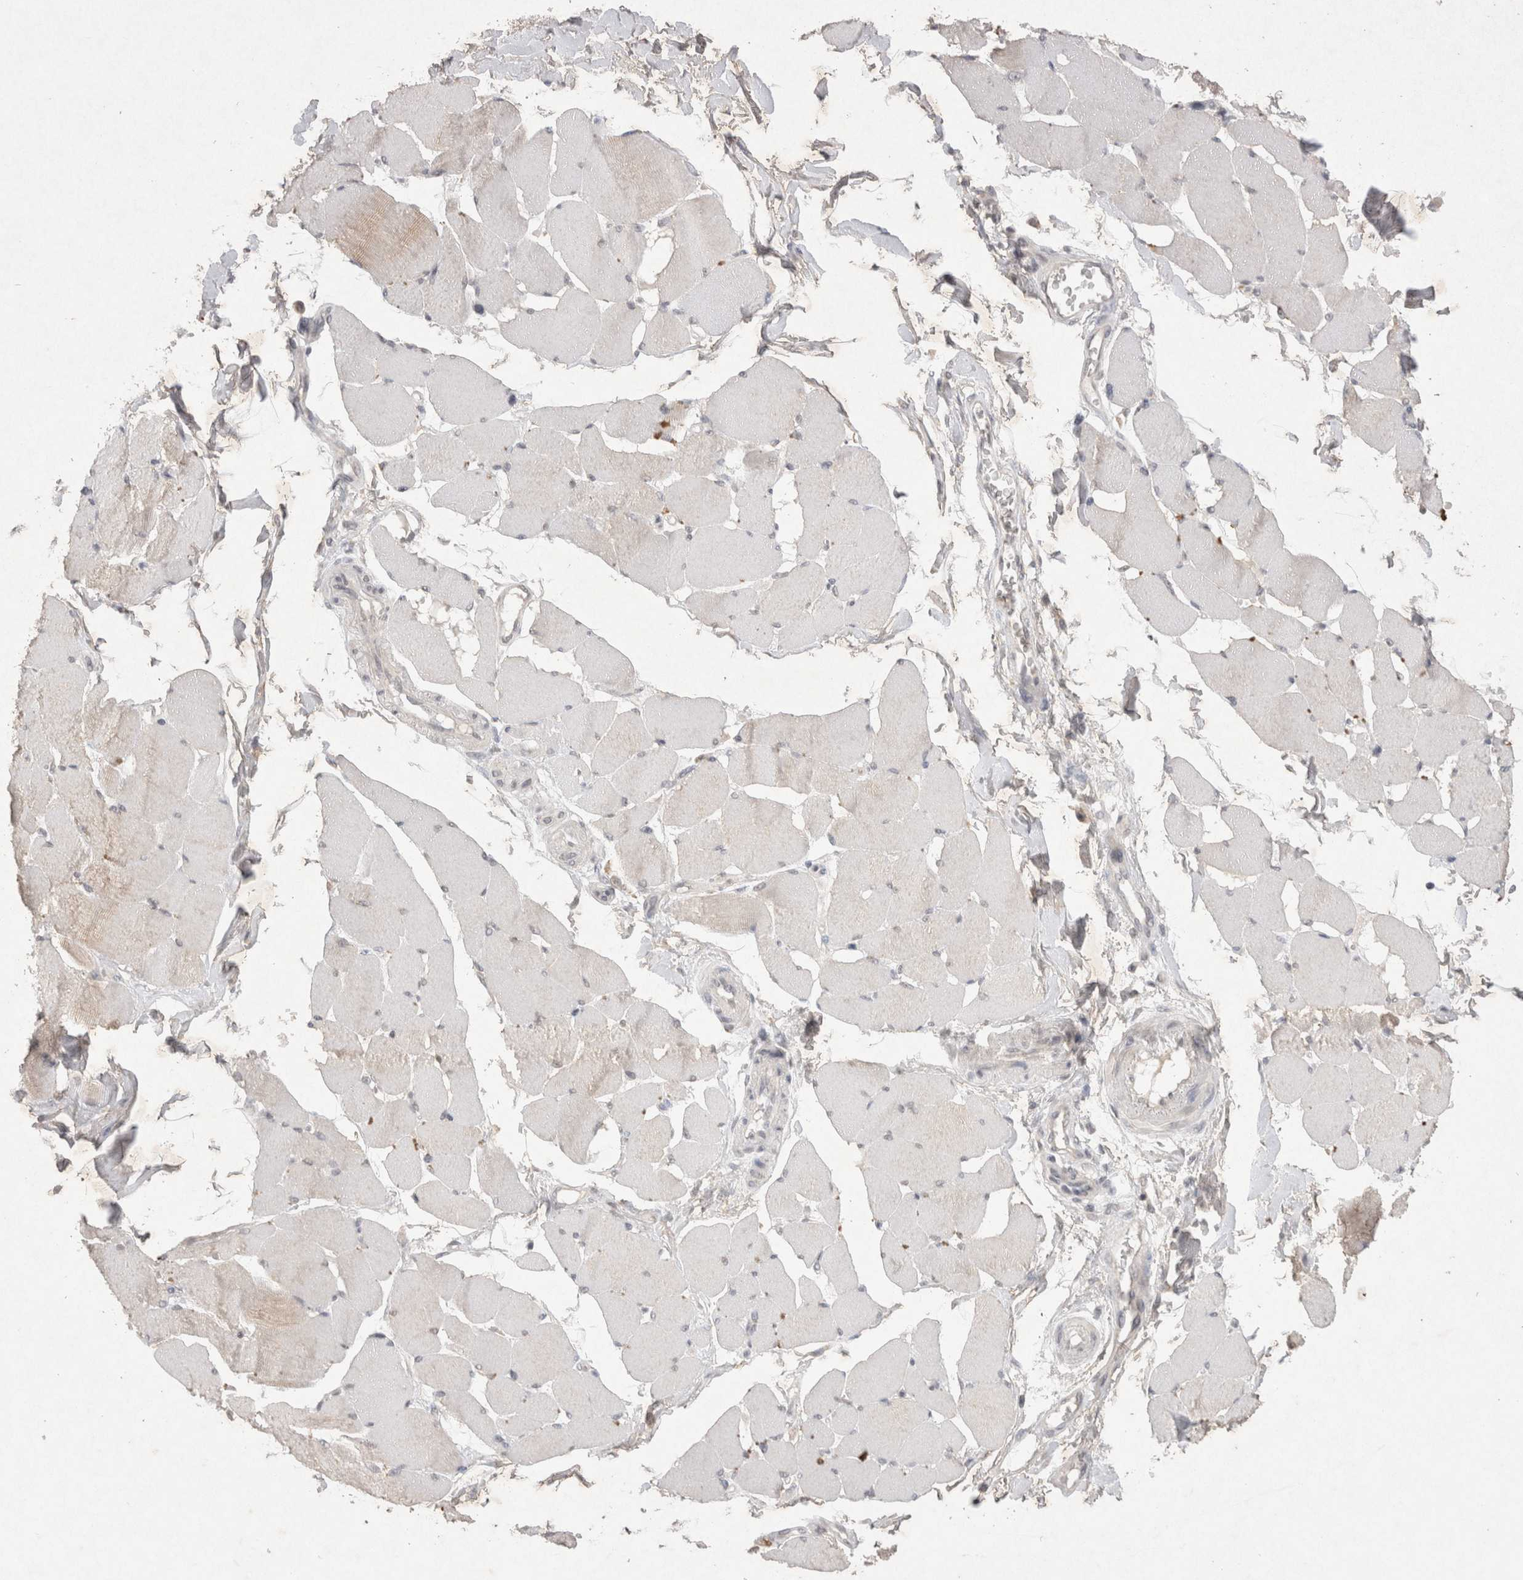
{"staining": {"intensity": "weak", "quantity": "<25%", "location": "cytoplasmic/membranous"}, "tissue": "skeletal muscle", "cell_type": "Myocytes", "image_type": "normal", "snomed": [{"axis": "morphology", "description": "Normal tissue, NOS"}, {"axis": "topography", "description": "Skin"}, {"axis": "topography", "description": "Skeletal muscle"}], "caption": "Immunohistochemistry of benign skeletal muscle reveals no staining in myocytes.", "gene": "LYVE1", "patient": {"sex": "male", "age": 83}}